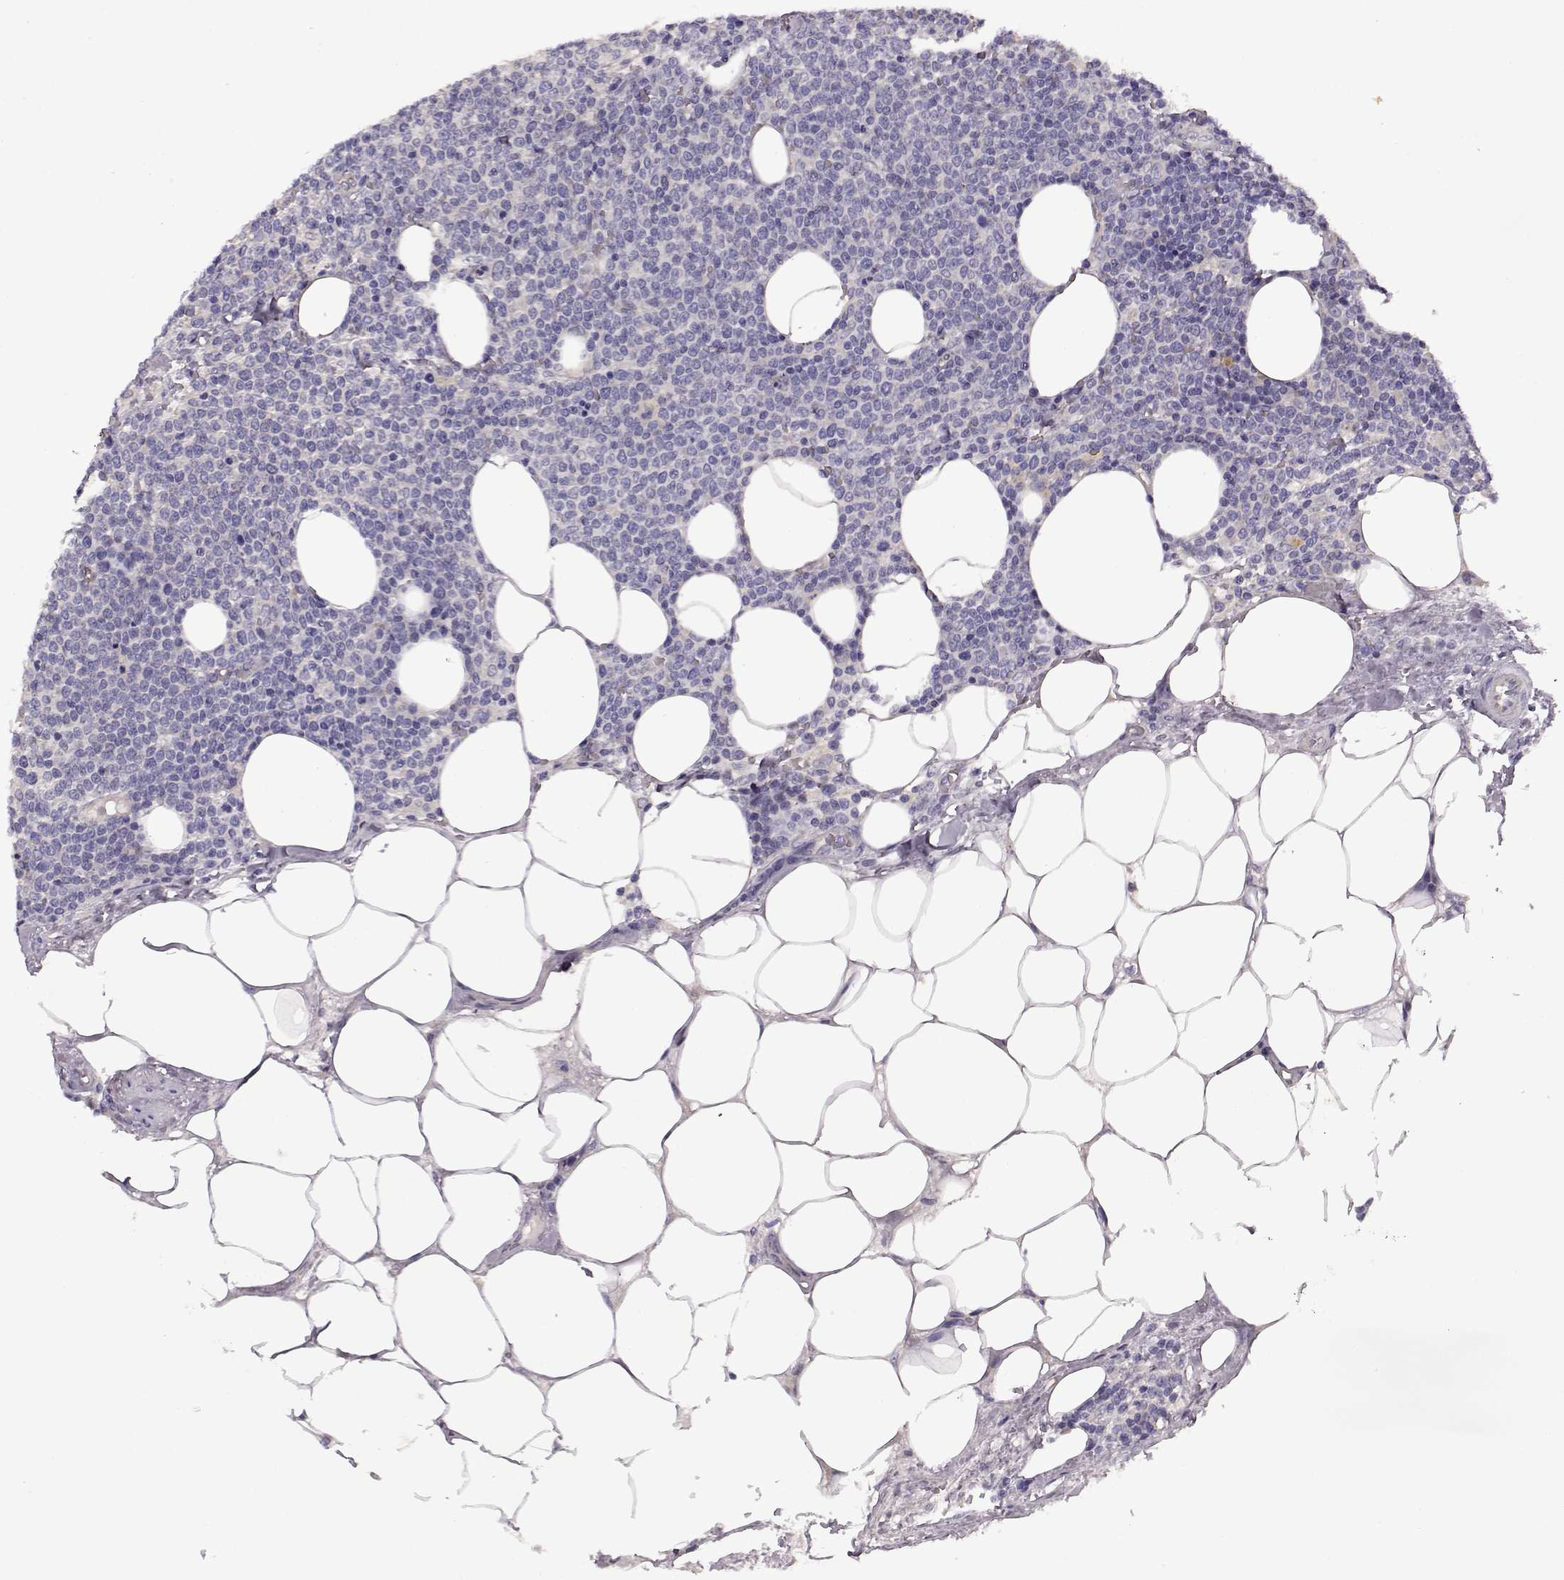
{"staining": {"intensity": "negative", "quantity": "none", "location": "none"}, "tissue": "lymphoma", "cell_type": "Tumor cells", "image_type": "cancer", "snomed": [{"axis": "morphology", "description": "Malignant lymphoma, non-Hodgkin's type, High grade"}, {"axis": "topography", "description": "Lymph node"}], "caption": "Immunohistochemistry (IHC) of lymphoma reveals no staining in tumor cells.", "gene": "EDDM3B", "patient": {"sex": "male", "age": 61}}